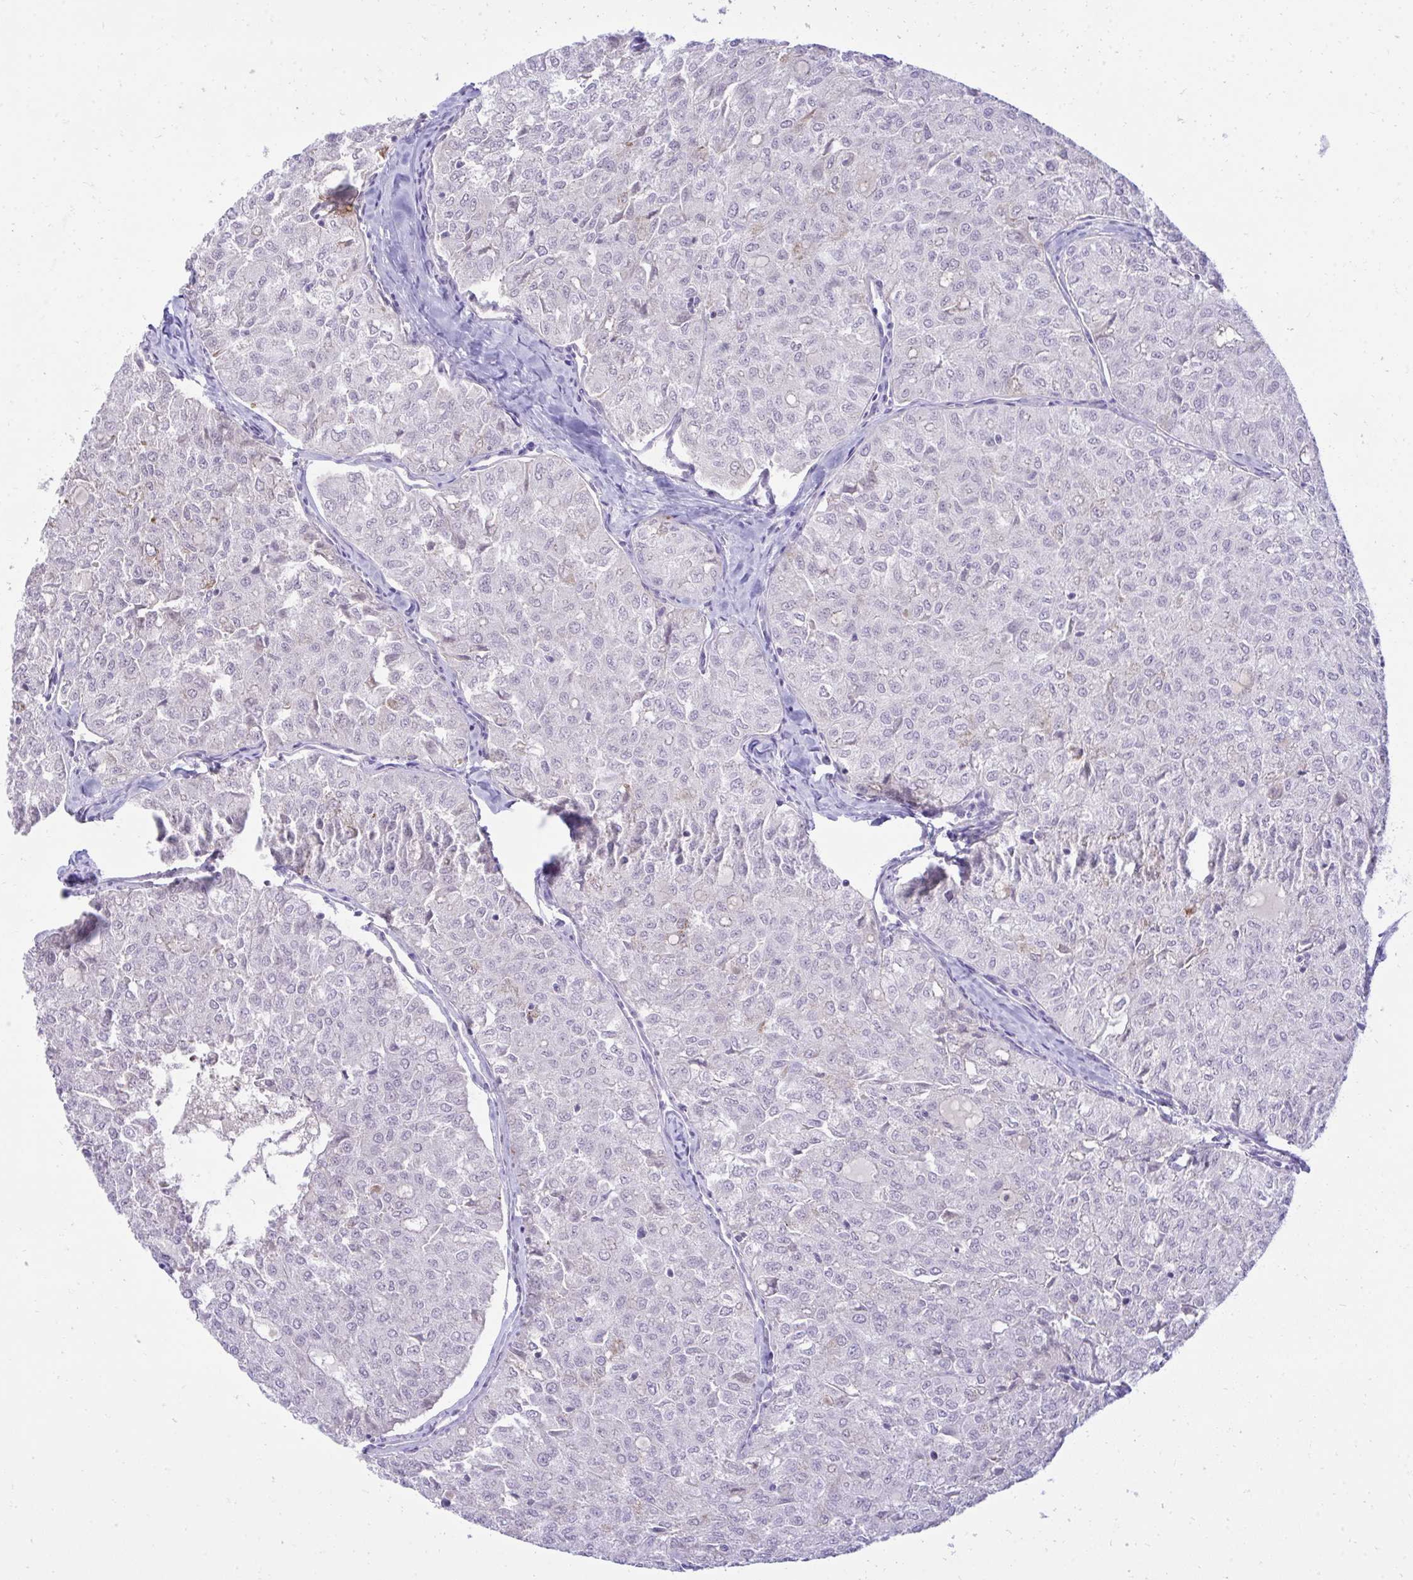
{"staining": {"intensity": "negative", "quantity": "none", "location": "none"}, "tissue": "thyroid cancer", "cell_type": "Tumor cells", "image_type": "cancer", "snomed": [{"axis": "morphology", "description": "Follicular adenoma carcinoma, NOS"}, {"axis": "topography", "description": "Thyroid gland"}], "caption": "A high-resolution photomicrograph shows immunohistochemistry staining of thyroid follicular adenoma carcinoma, which exhibits no significant expression in tumor cells.", "gene": "TMCO5A", "patient": {"sex": "male", "age": 75}}